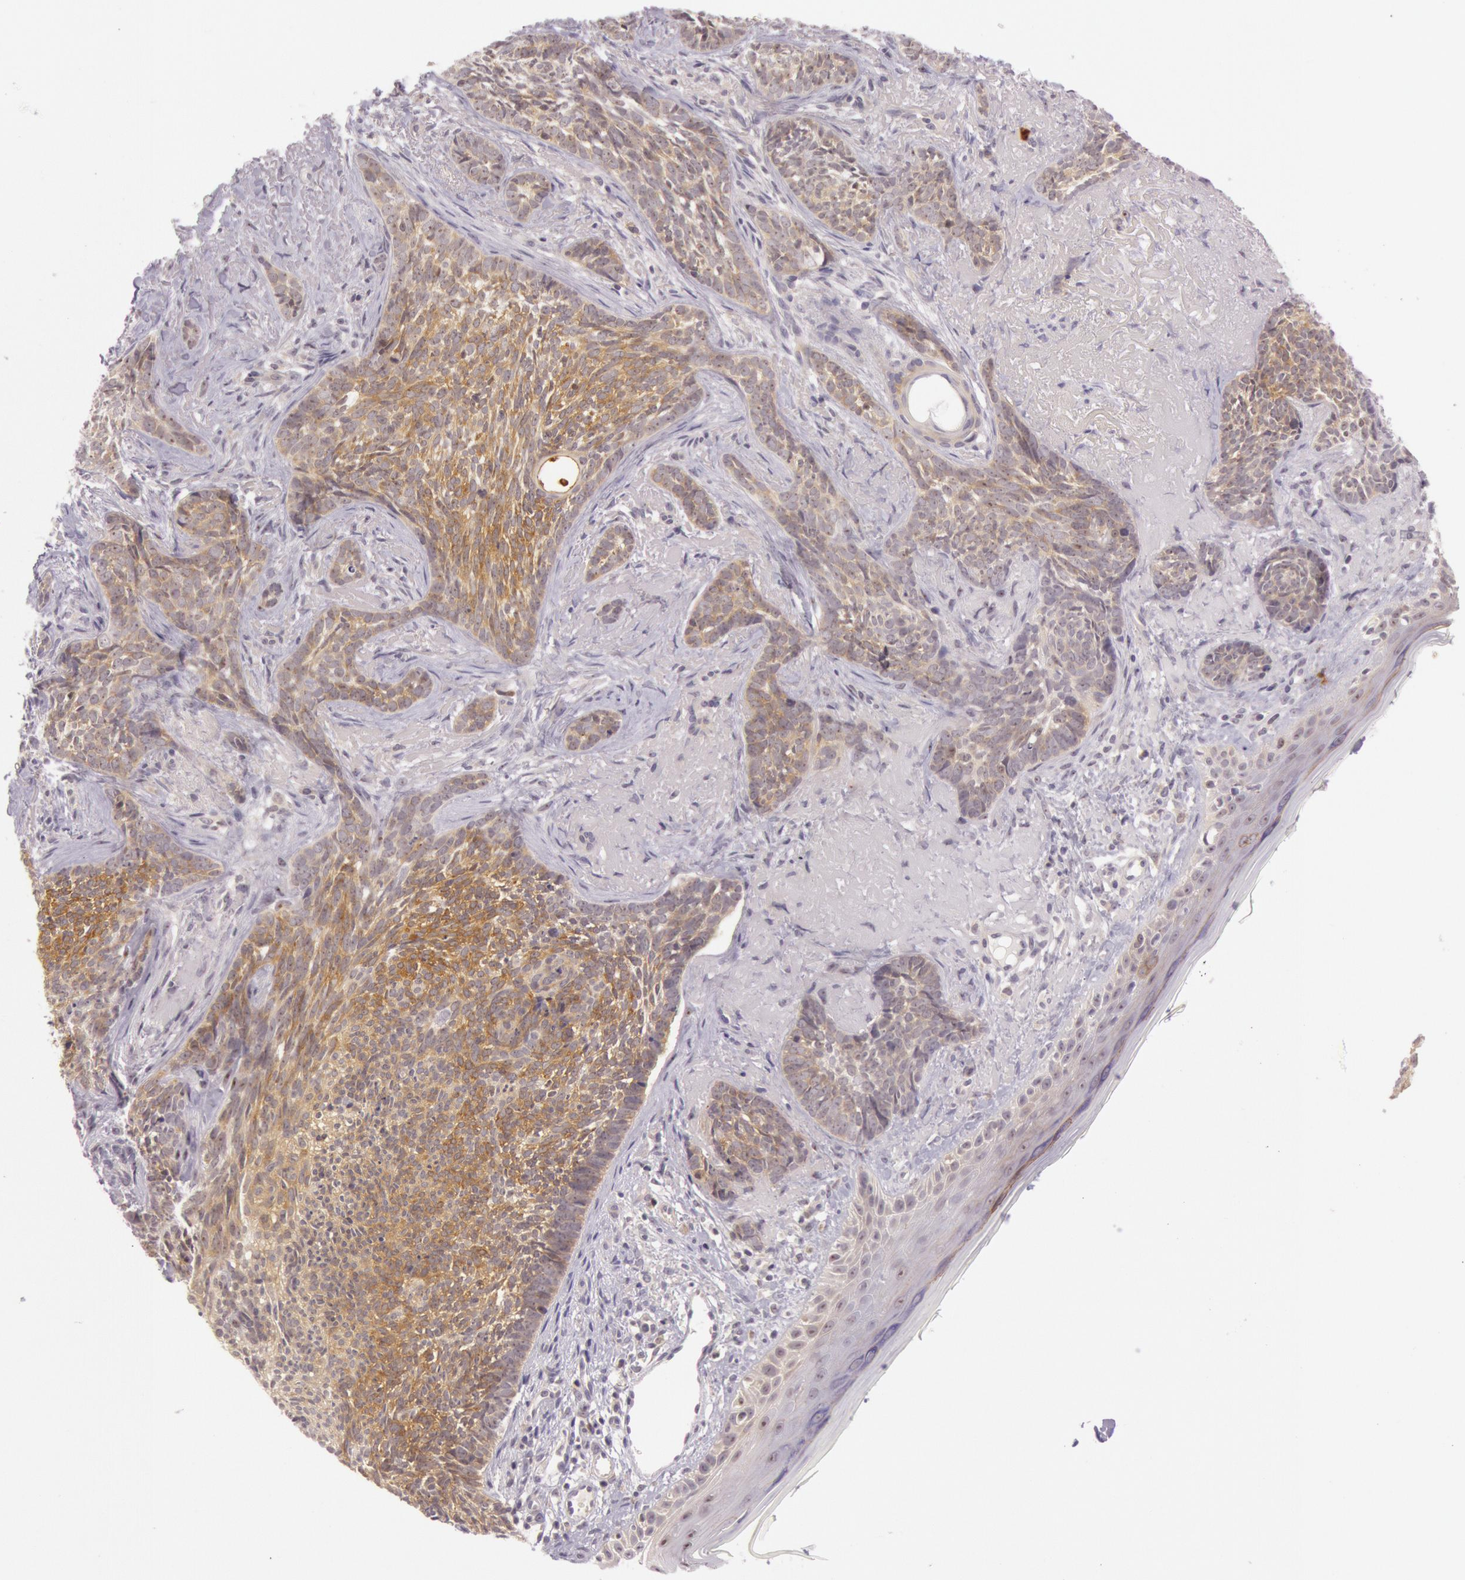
{"staining": {"intensity": "moderate", "quantity": ">75%", "location": "cytoplasmic/membranous,nuclear"}, "tissue": "skin cancer", "cell_type": "Tumor cells", "image_type": "cancer", "snomed": [{"axis": "morphology", "description": "Basal cell carcinoma"}, {"axis": "topography", "description": "Skin"}], "caption": "Protein expression analysis of human skin basal cell carcinoma reveals moderate cytoplasmic/membranous and nuclear staining in approximately >75% of tumor cells.", "gene": "CDK16", "patient": {"sex": "female", "age": 81}}